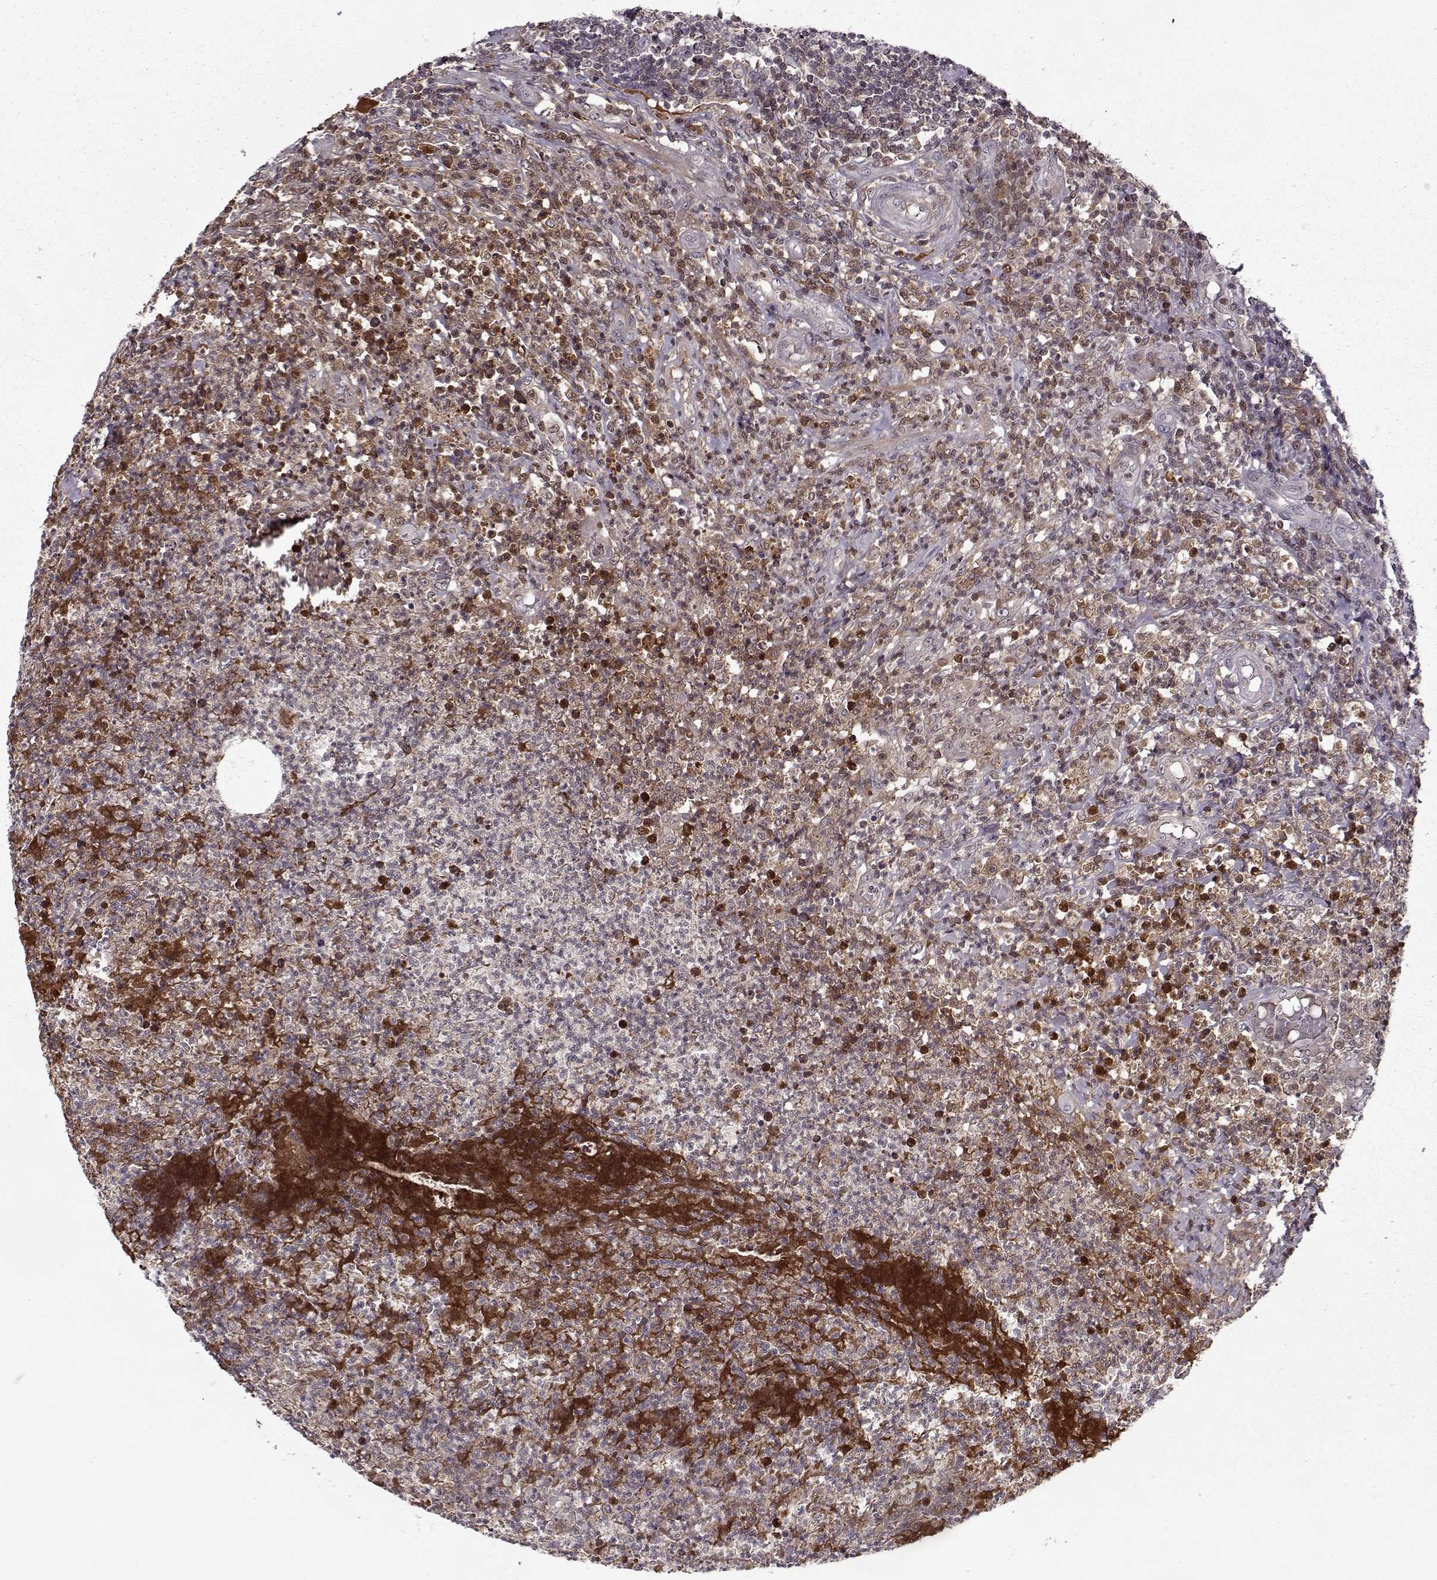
{"staining": {"intensity": "negative", "quantity": "none", "location": "none"}, "tissue": "appendix", "cell_type": "Glandular cells", "image_type": "normal", "snomed": [{"axis": "morphology", "description": "Normal tissue, NOS"}, {"axis": "morphology", "description": "Inflammation, NOS"}, {"axis": "topography", "description": "Appendix"}], "caption": "This is an IHC micrograph of unremarkable human appendix. There is no expression in glandular cells.", "gene": "AFM", "patient": {"sex": "male", "age": 16}}